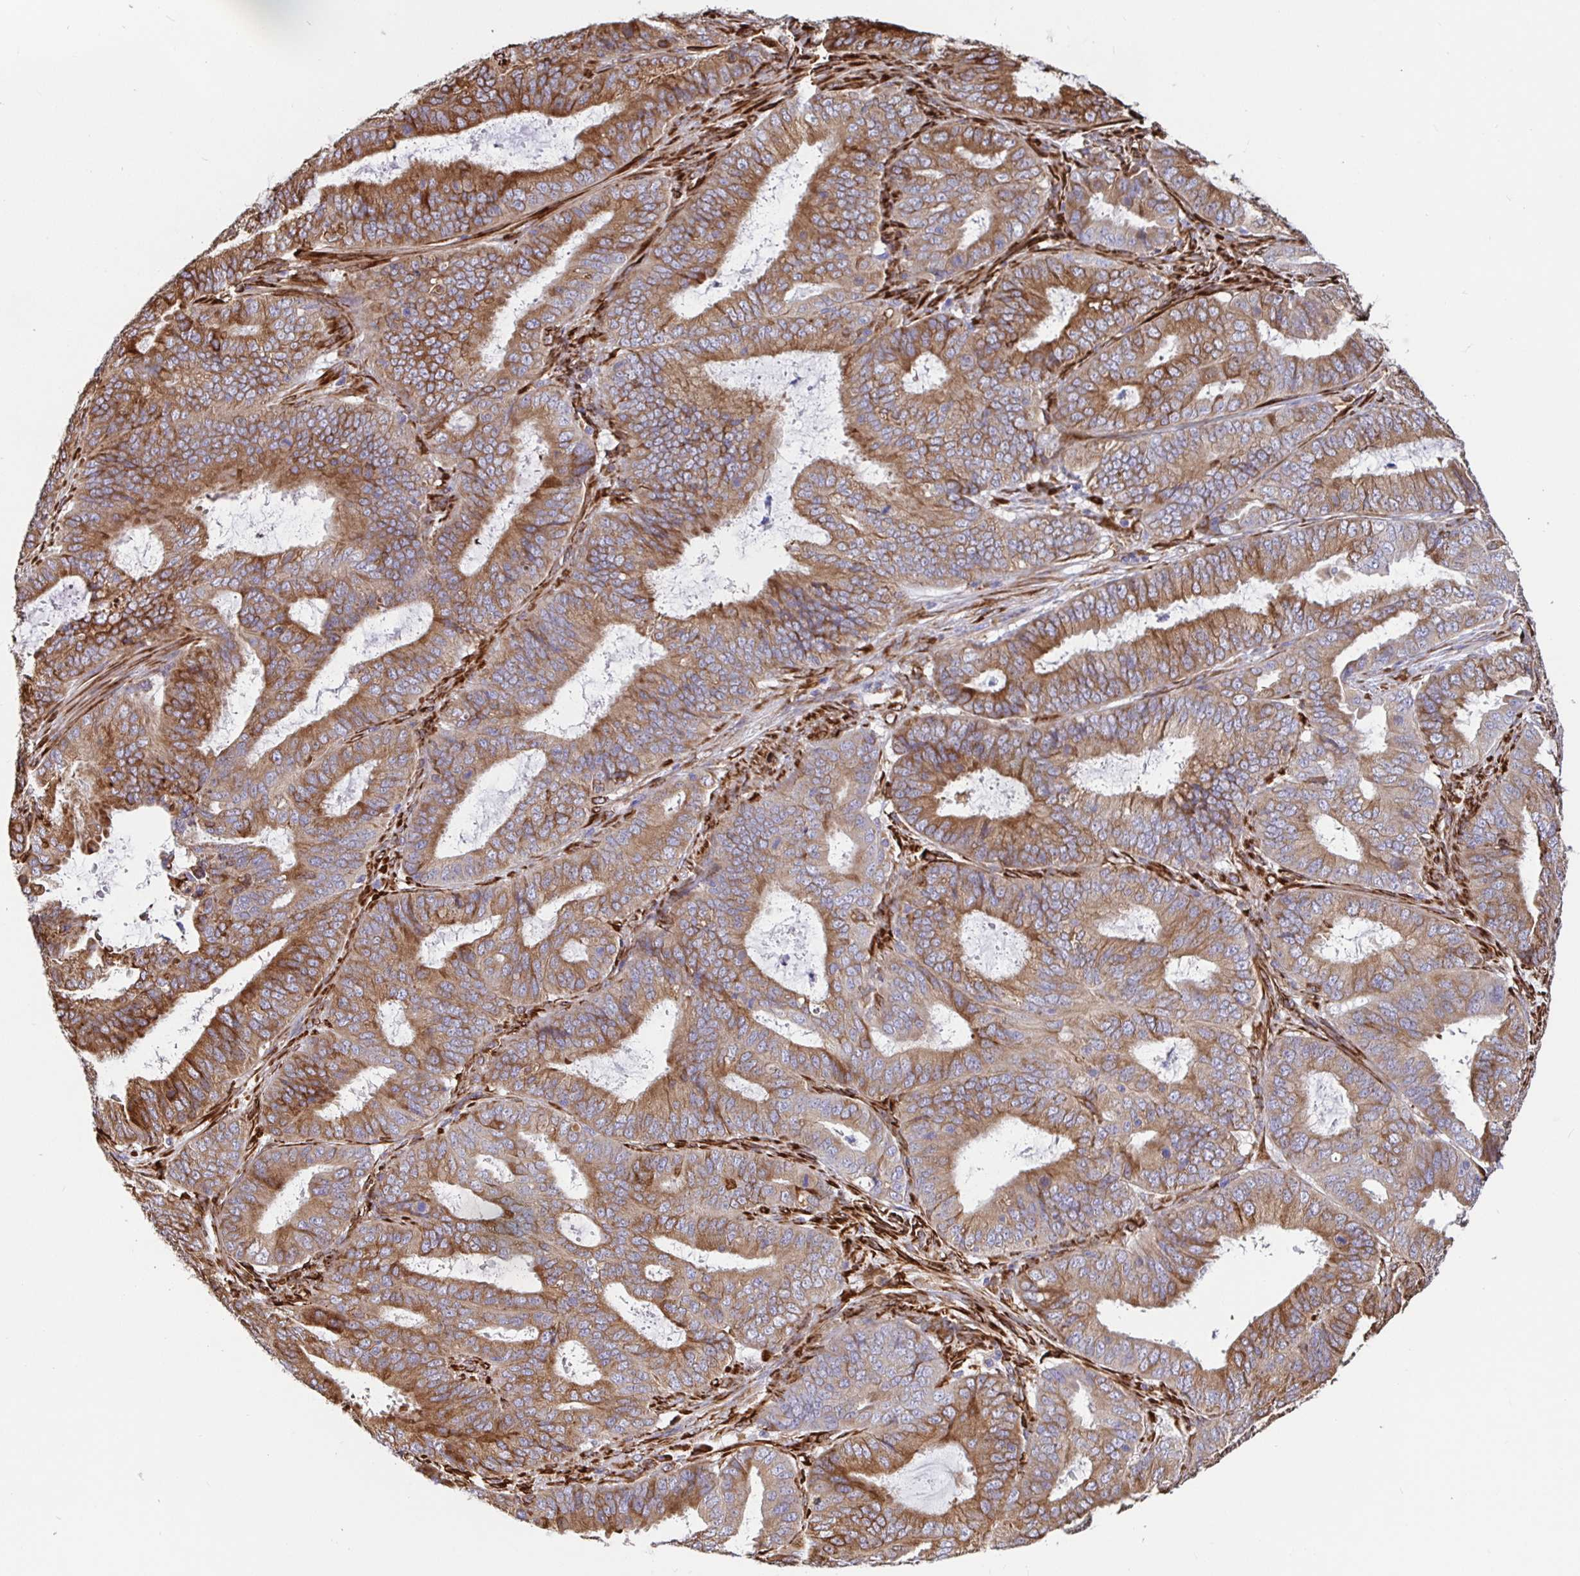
{"staining": {"intensity": "moderate", "quantity": ">75%", "location": "cytoplasmic/membranous"}, "tissue": "endometrial cancer", "cell_type": "Tumor cells", "image_type": "cancer", "snomed": [{"axis": "morphology", "description": "Adenocarcinoma, NOS"}, {"axis": "topography", "description": "Endometrium"}], "caption": "Endometrial adenocarcinoma was stained to show a protein in brown. There is medium levels of moderate cytoplasmic/membranous staining in approximately >75% of tumor cells. Nuclei are stained in blue.", "gene": "MAOA", "patient": {"sex": "female", "age": 51}}